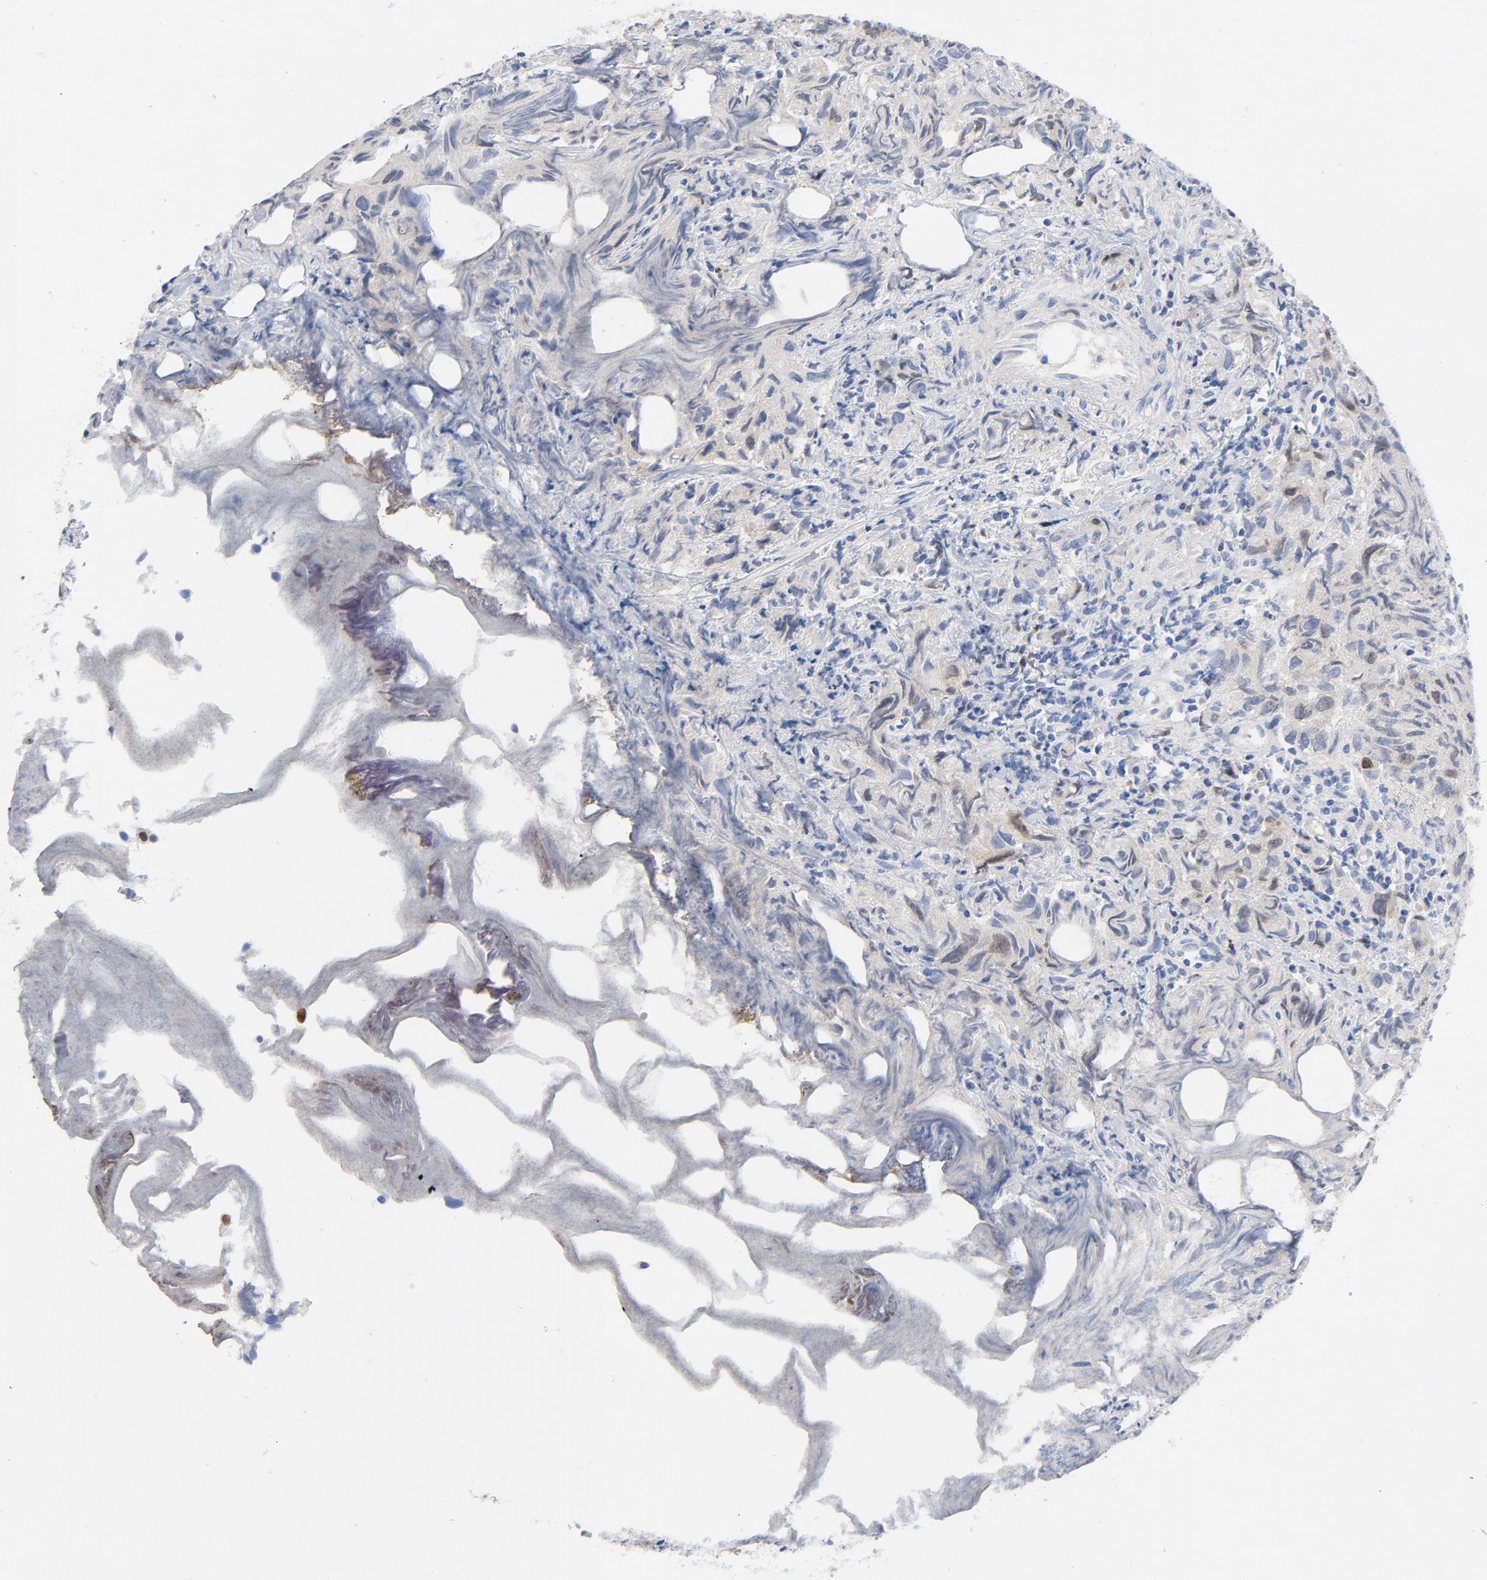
{"staining": {"intensity": "moderate", "quantity": "<25%", "location": "nuclear"}, "tissue": "urothelial cancer", "cell_type": "Tumor cells", "image_type": "cancer", "snomed": [{"axis": "morphology", "description": "Urothelial carcinoma, High grade"}, {"axis": "topography", "description": "Urinary bladder"}], "caption": "DAB immunohistochemical staining of urothelial cancer displays moderate nuclear protein expression in about <25% of tumor cells.", "gene": "BIRC5", "patient": {"sex": "female", "age": 75}}